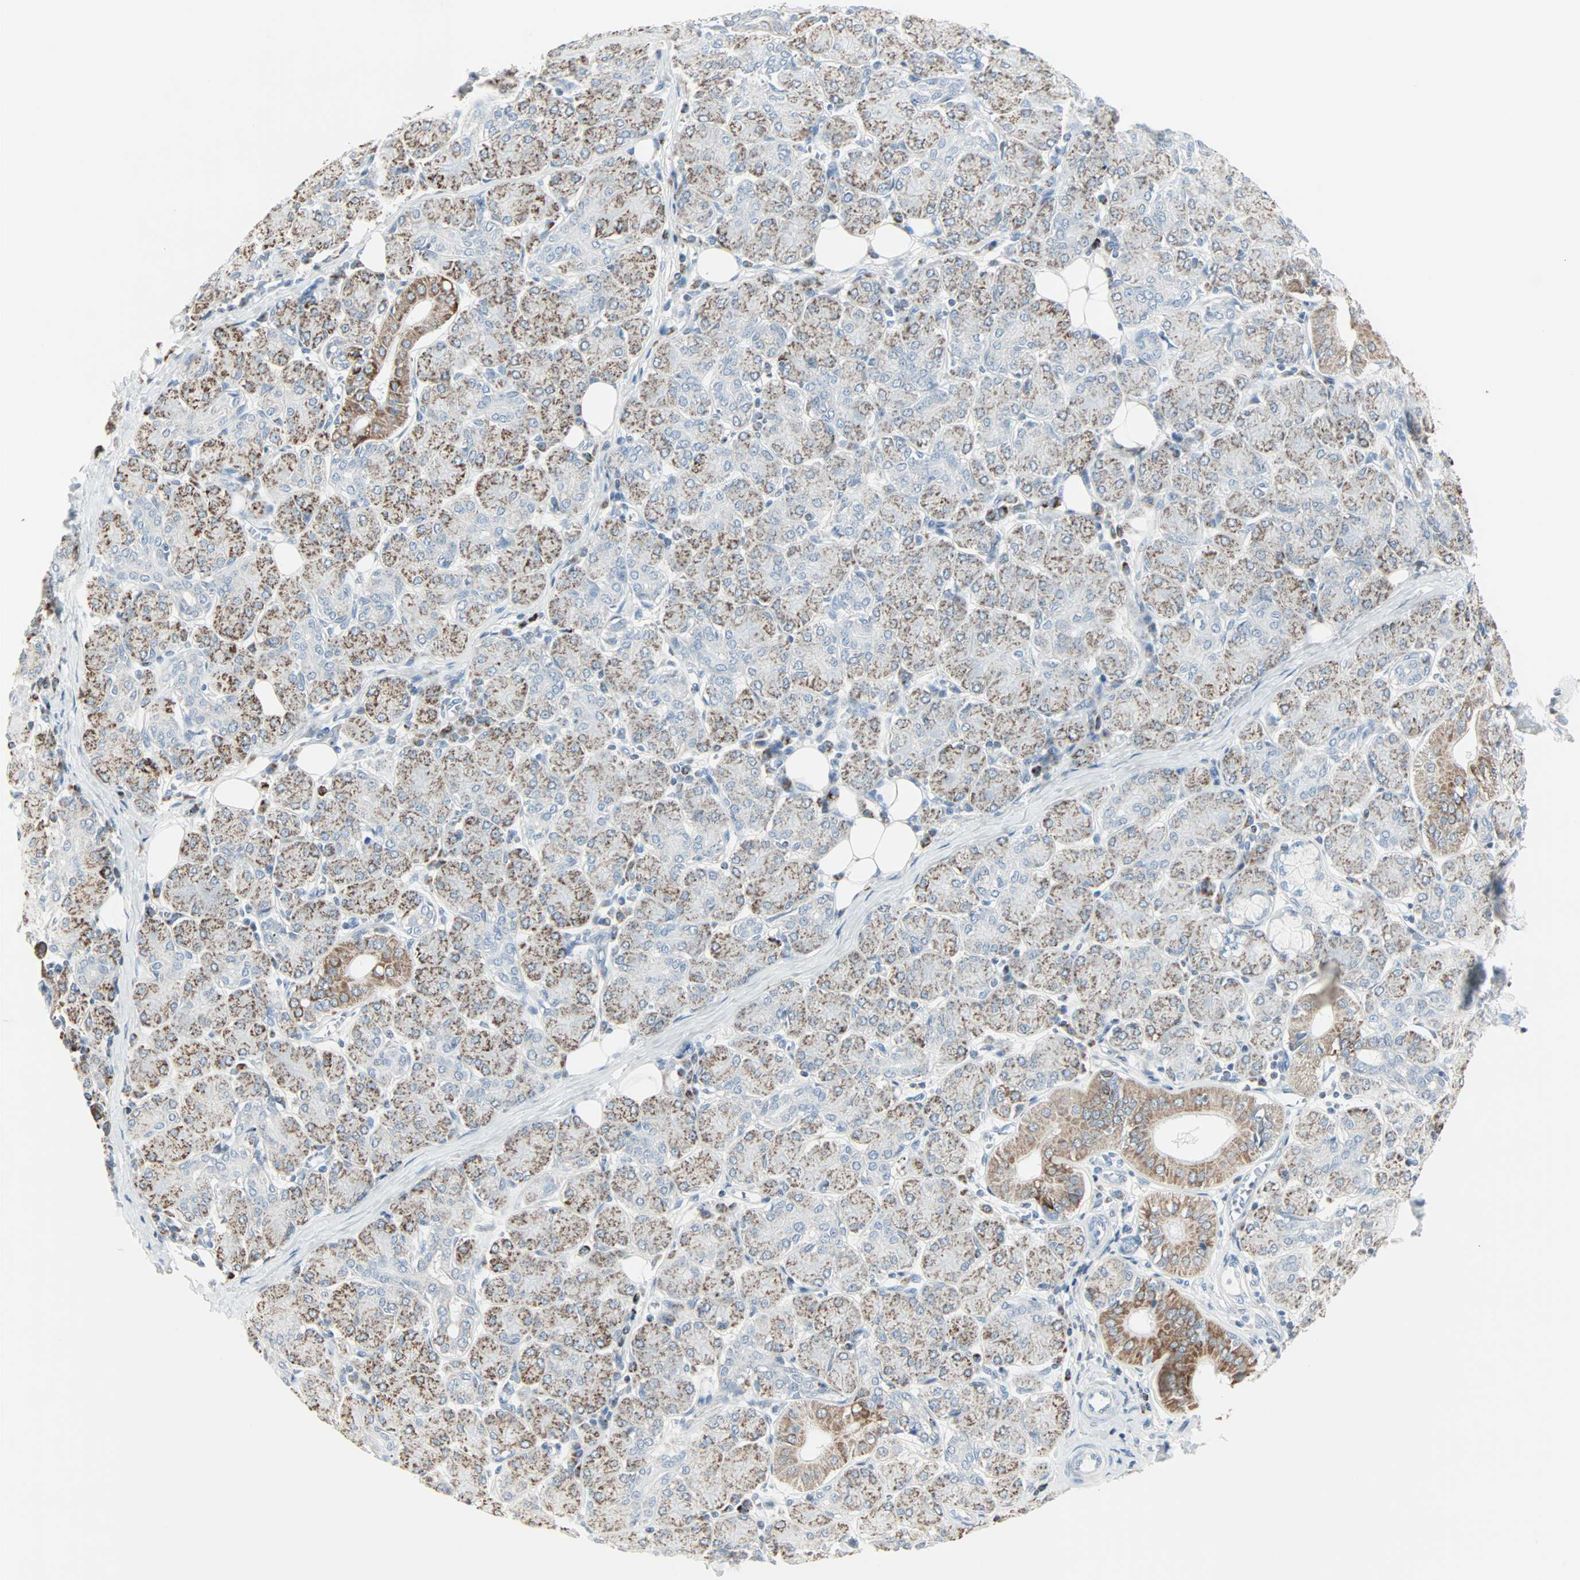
{"staining": {"intensity": "strong", "quantity": ">75%", "location": "cytoplasmic/membranous"}, "tissue": "salivary gland", "cell_type": "Glandular cells", "image_type": "normal", "snomed": [{"axis": "morphology", "description": "Normal tissue, NOS"}, {"axis": "morphology", "description": "Inflammation, NOS"}, {"axis": "topography", "description": "Lymph node"}, {"axis": "topography", "description": "Salivary gland"}], "caption": "Immunohistochemistry (IHC) photomicrograph of unremarkable human salivary gland stained for a protein (brown), which displays high levels of strong cytoplasmic/membranous staining in approximately >75% of glandular cells.", "gene": "IDH2", "patient": {"sex": "male", "age": 3}}